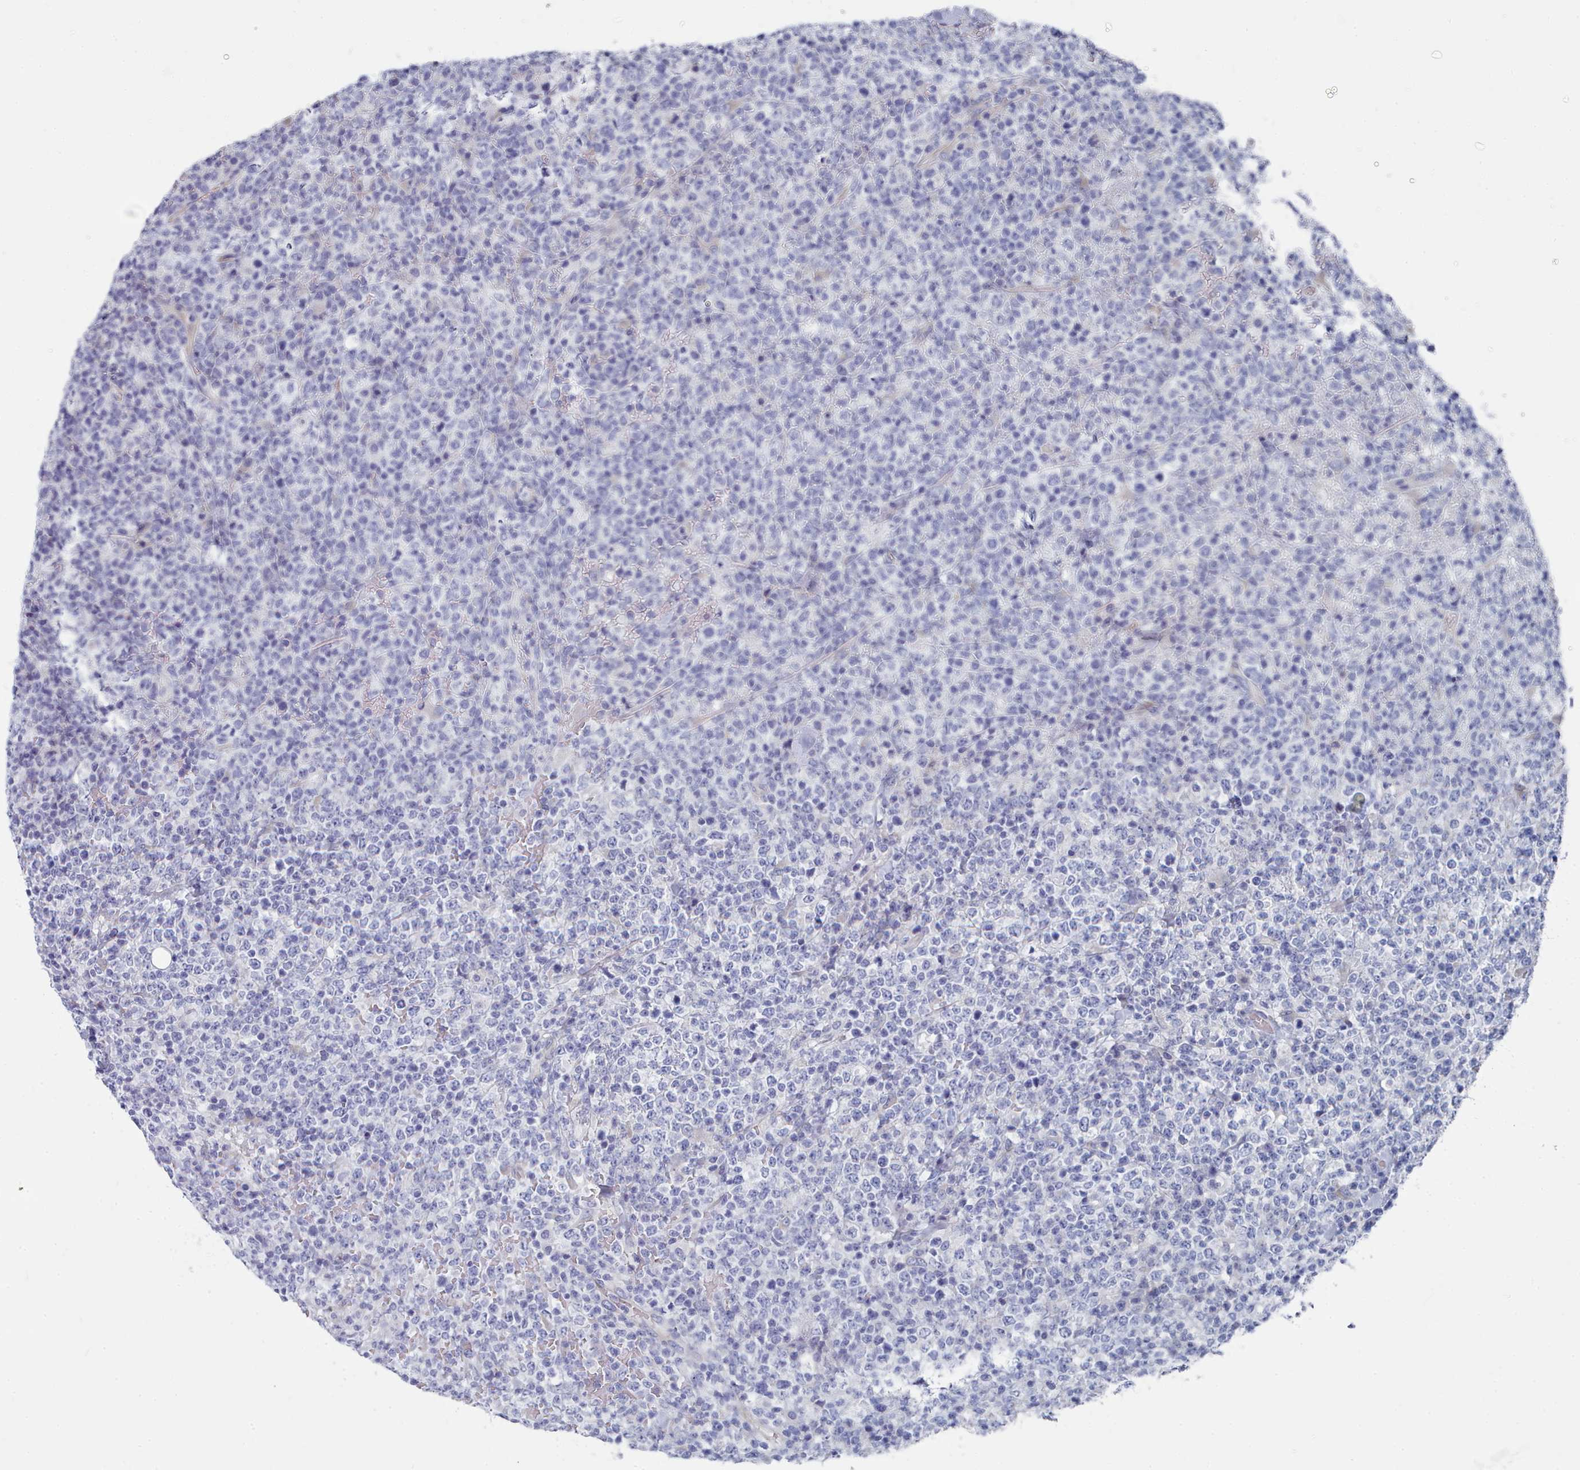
{"staining": {"intensity": "negative", "quantity": "none", "location": "none"}, "tissue": "lymphoma", "cell_type": "Tumor cells", "image_type": "cancer", "snomed": [{"axis": "morphology", "description": "Malignant lymphoma, non-Hodgkin's type, High grade"}, {"axis": "topography", "description": "Colon"}], "caption": "Lymphoma was stained to show a protein in brown. There is no significant staining in tumor cells. (DAB (3,3'-diaminobenzidine) IHC, high magnification).", "gene": "PDE4C", "patient": {"sex": "female", "age": 53}}